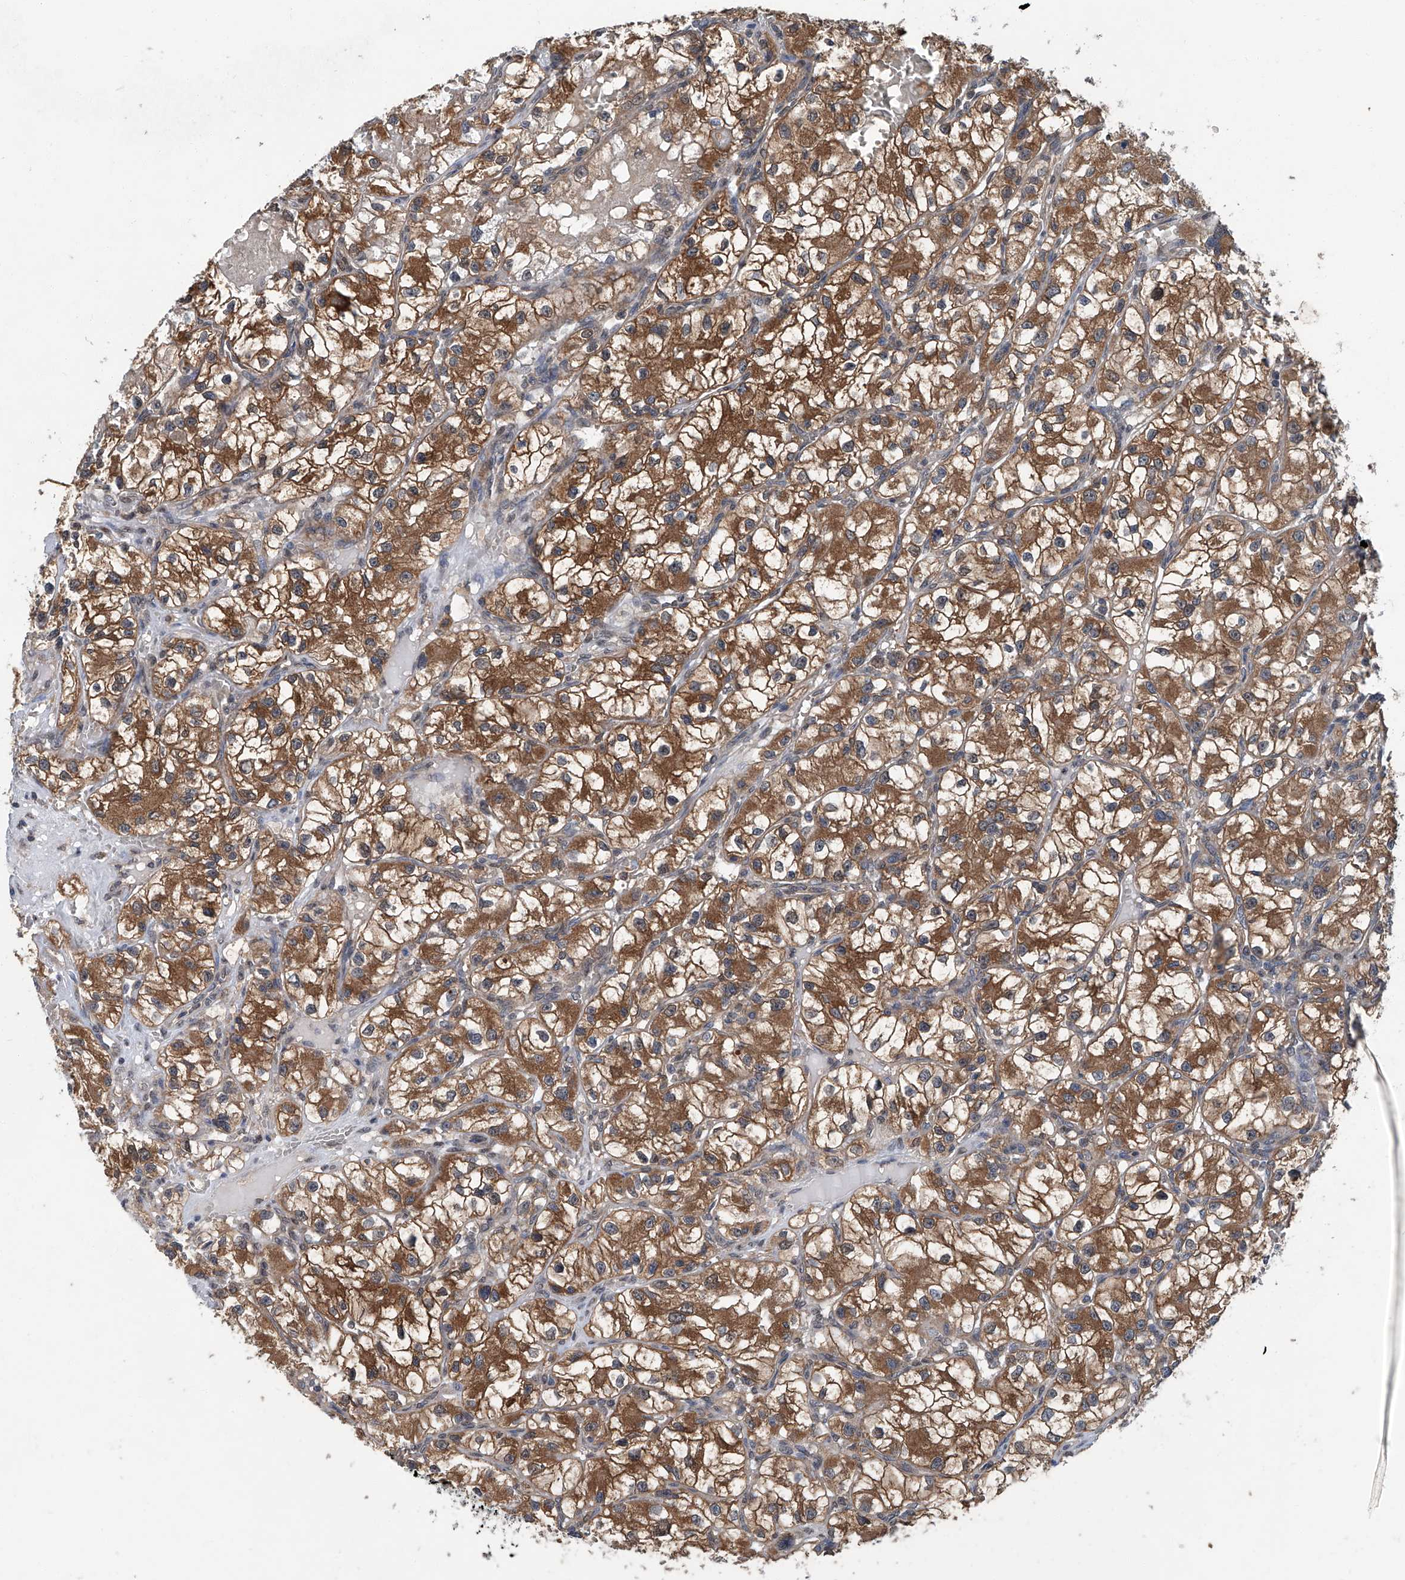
{"staining": {"intensity": "moderate", "quantity": ">75%", "location": "cytoplasmic/membranous"}, "tissue": "renal cancer", "cell_type": "Tumor cells", "image_type": "cancer", "snomed": [{"axis": "morphology", "description": "Adenocarcinoma, NOS"}, {"axis": "topography", "description": "Kidney"}], "caption": "Approximately >75% of tumor cells in renal adenocarcinoma show moderate cytoplasmic/membranous protein positivity as visualized by brown immunohistochemical staining.", "gene": "CLK1", "patient": {"sex": "female", "age": 57}}